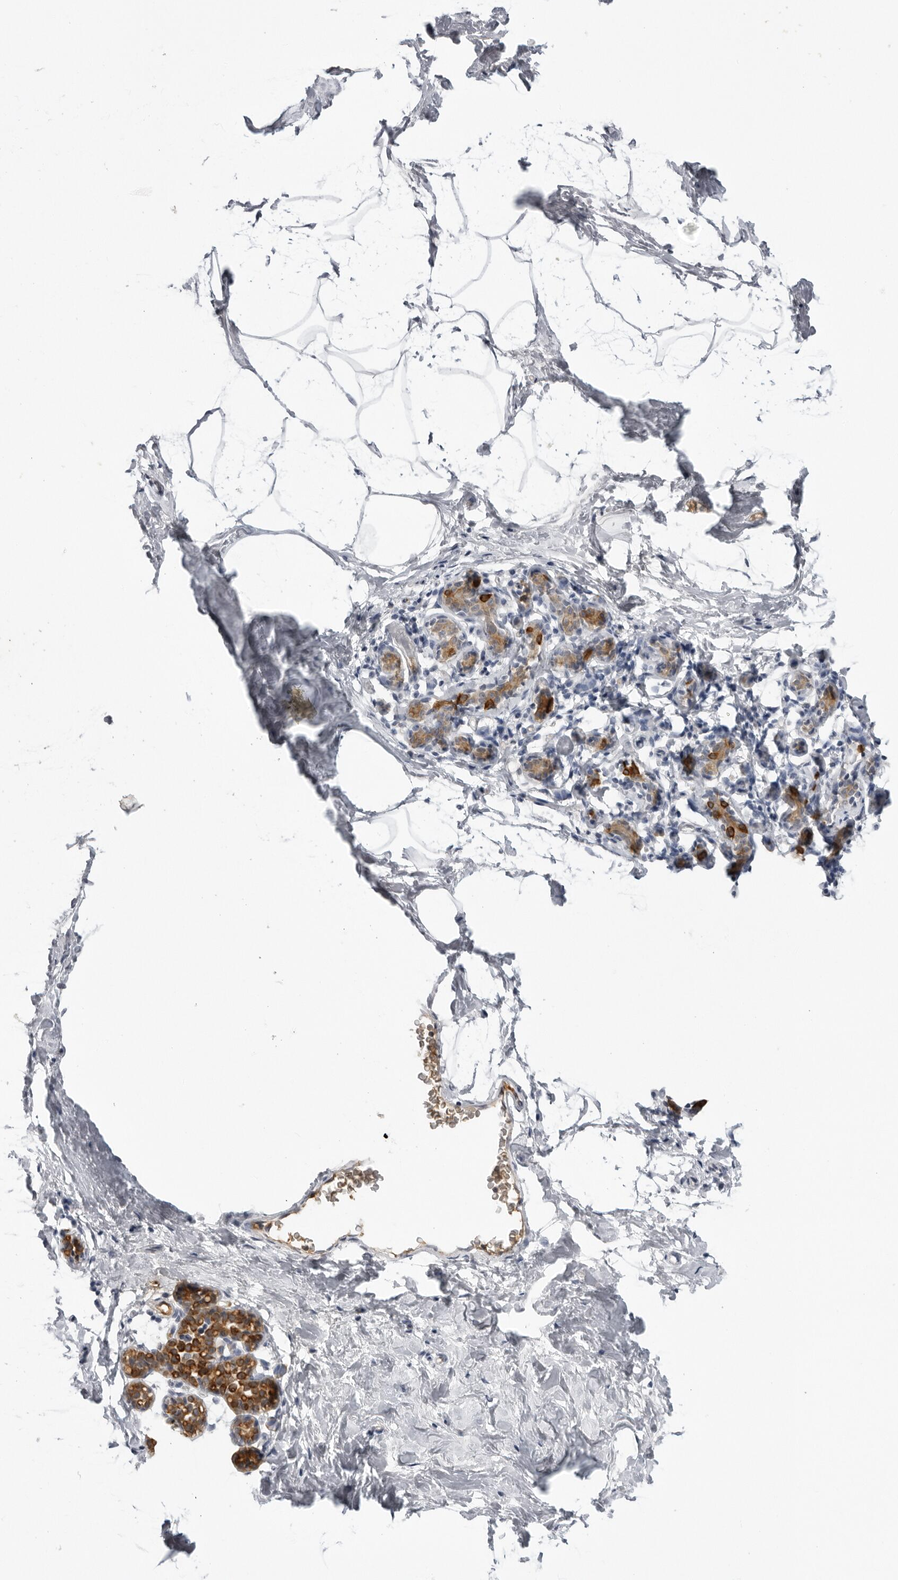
{"staining": {"intensity": "negative", "quantity": "none", "location": "none"}, "tissue": "breast", "cell_type": "Adipocytes", "image_type": "normal", "snomed": [{"axis": "morphology", "description": "Normal tissue, NOS"}, {"axis": "topography", "description": "Breast"}], "caption": "This is a micrograph of immunohistochemistry staining of benign breast, which shows no positivity in adipocytes. (DAB immunohistochemistry, high magnification).", "gene": "SERPINF2", "patient": {"sex": "female", "age": 62}}